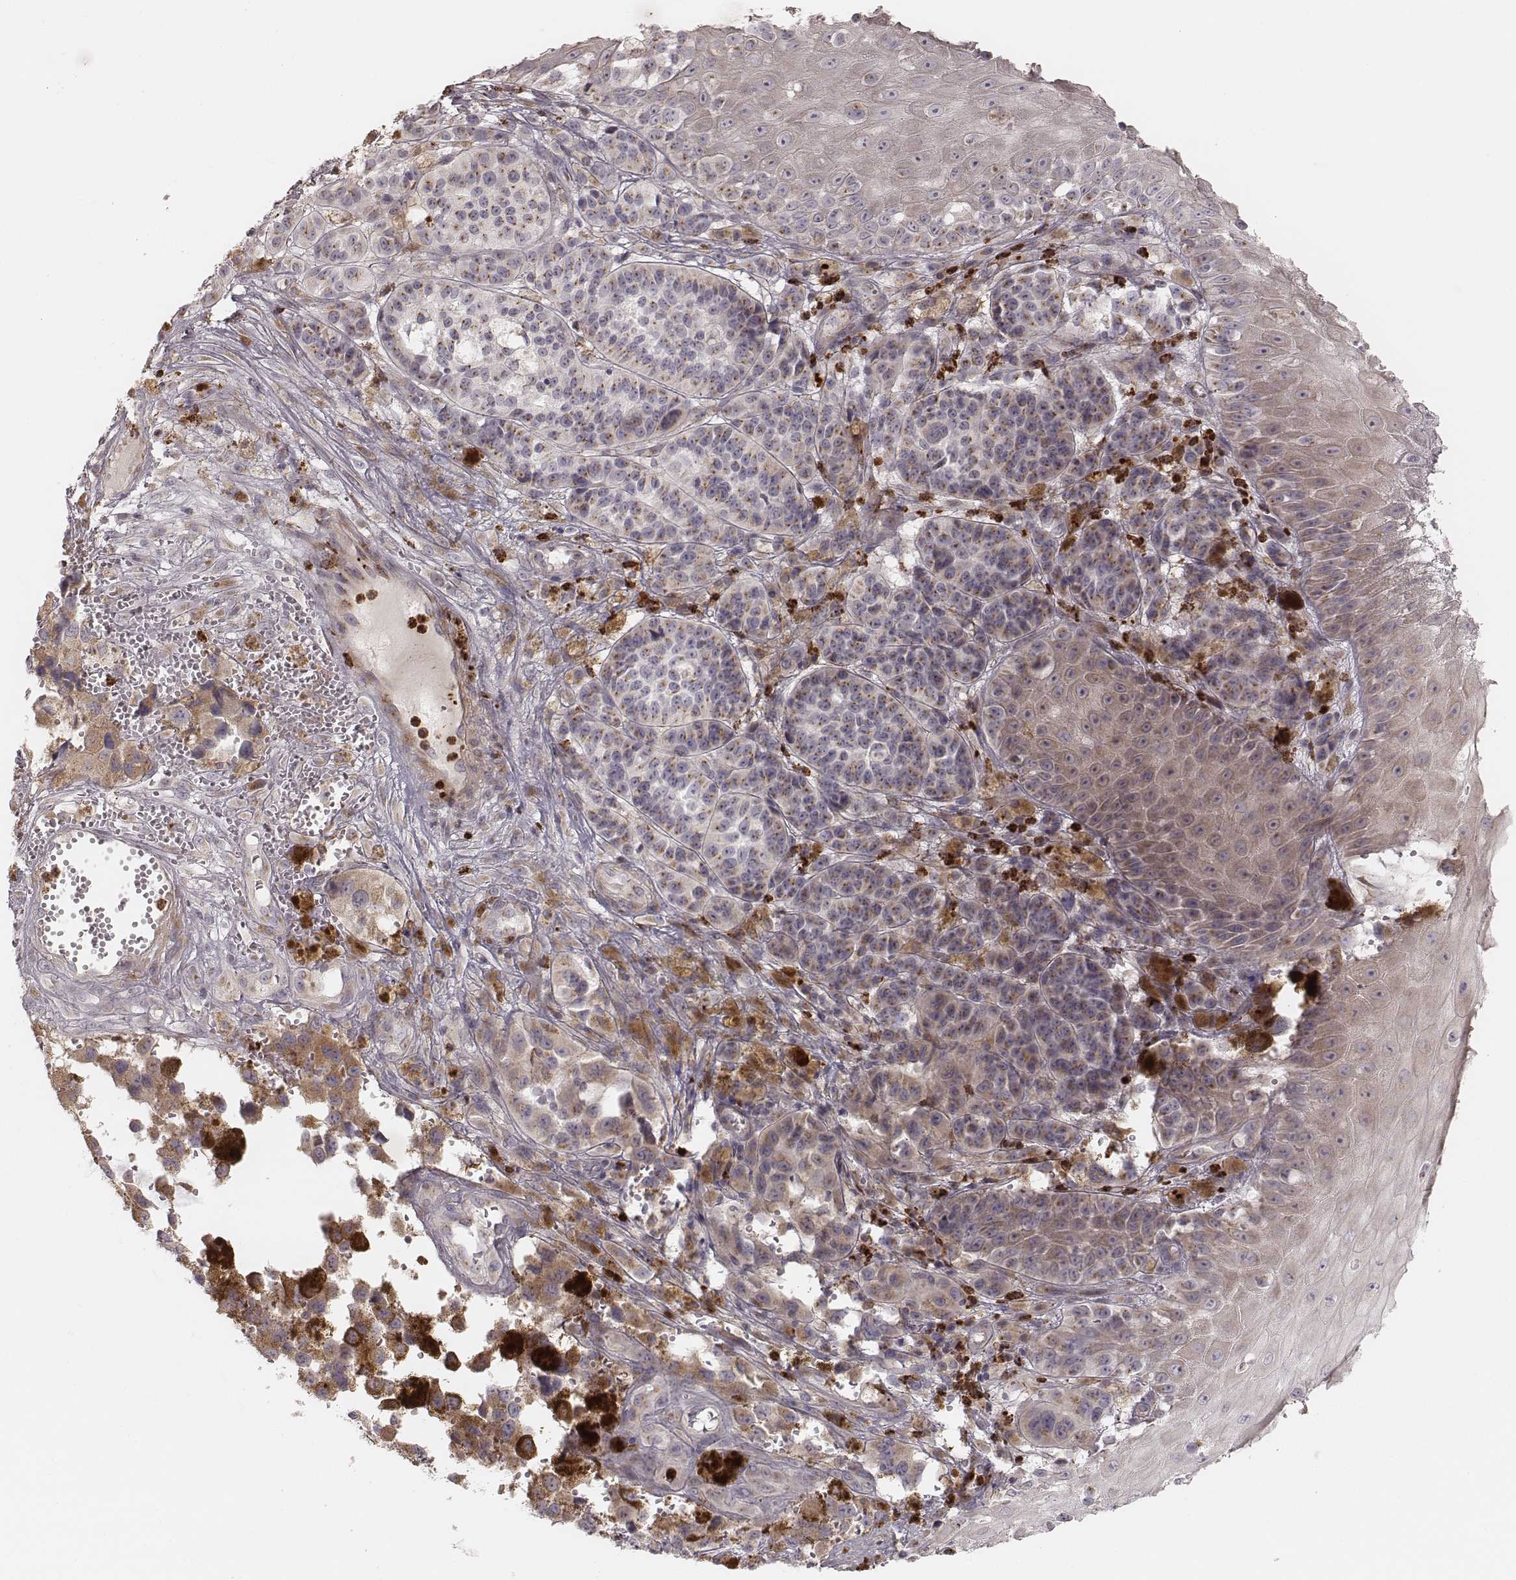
{"staining": {"intensity": "moderate", "quantity": ">75%", "location": "cytoplasmic/membranous"}, "tissue": "melanoma", "cell_type": "Tumor cells", "image_type": "cancer", "snomed": [{"axis": "morphology", "description": "Malignant melanoma, NOS"}, {"axis": "topography", "description": "Skin"}], "caption": "An image of human malignant melanoma stained for a protein displays moderate cytoplasmic/membranous brown staining in tumor cells.", "gene": "ABCA7", "patient": {"sex": "female", "age": 58}}